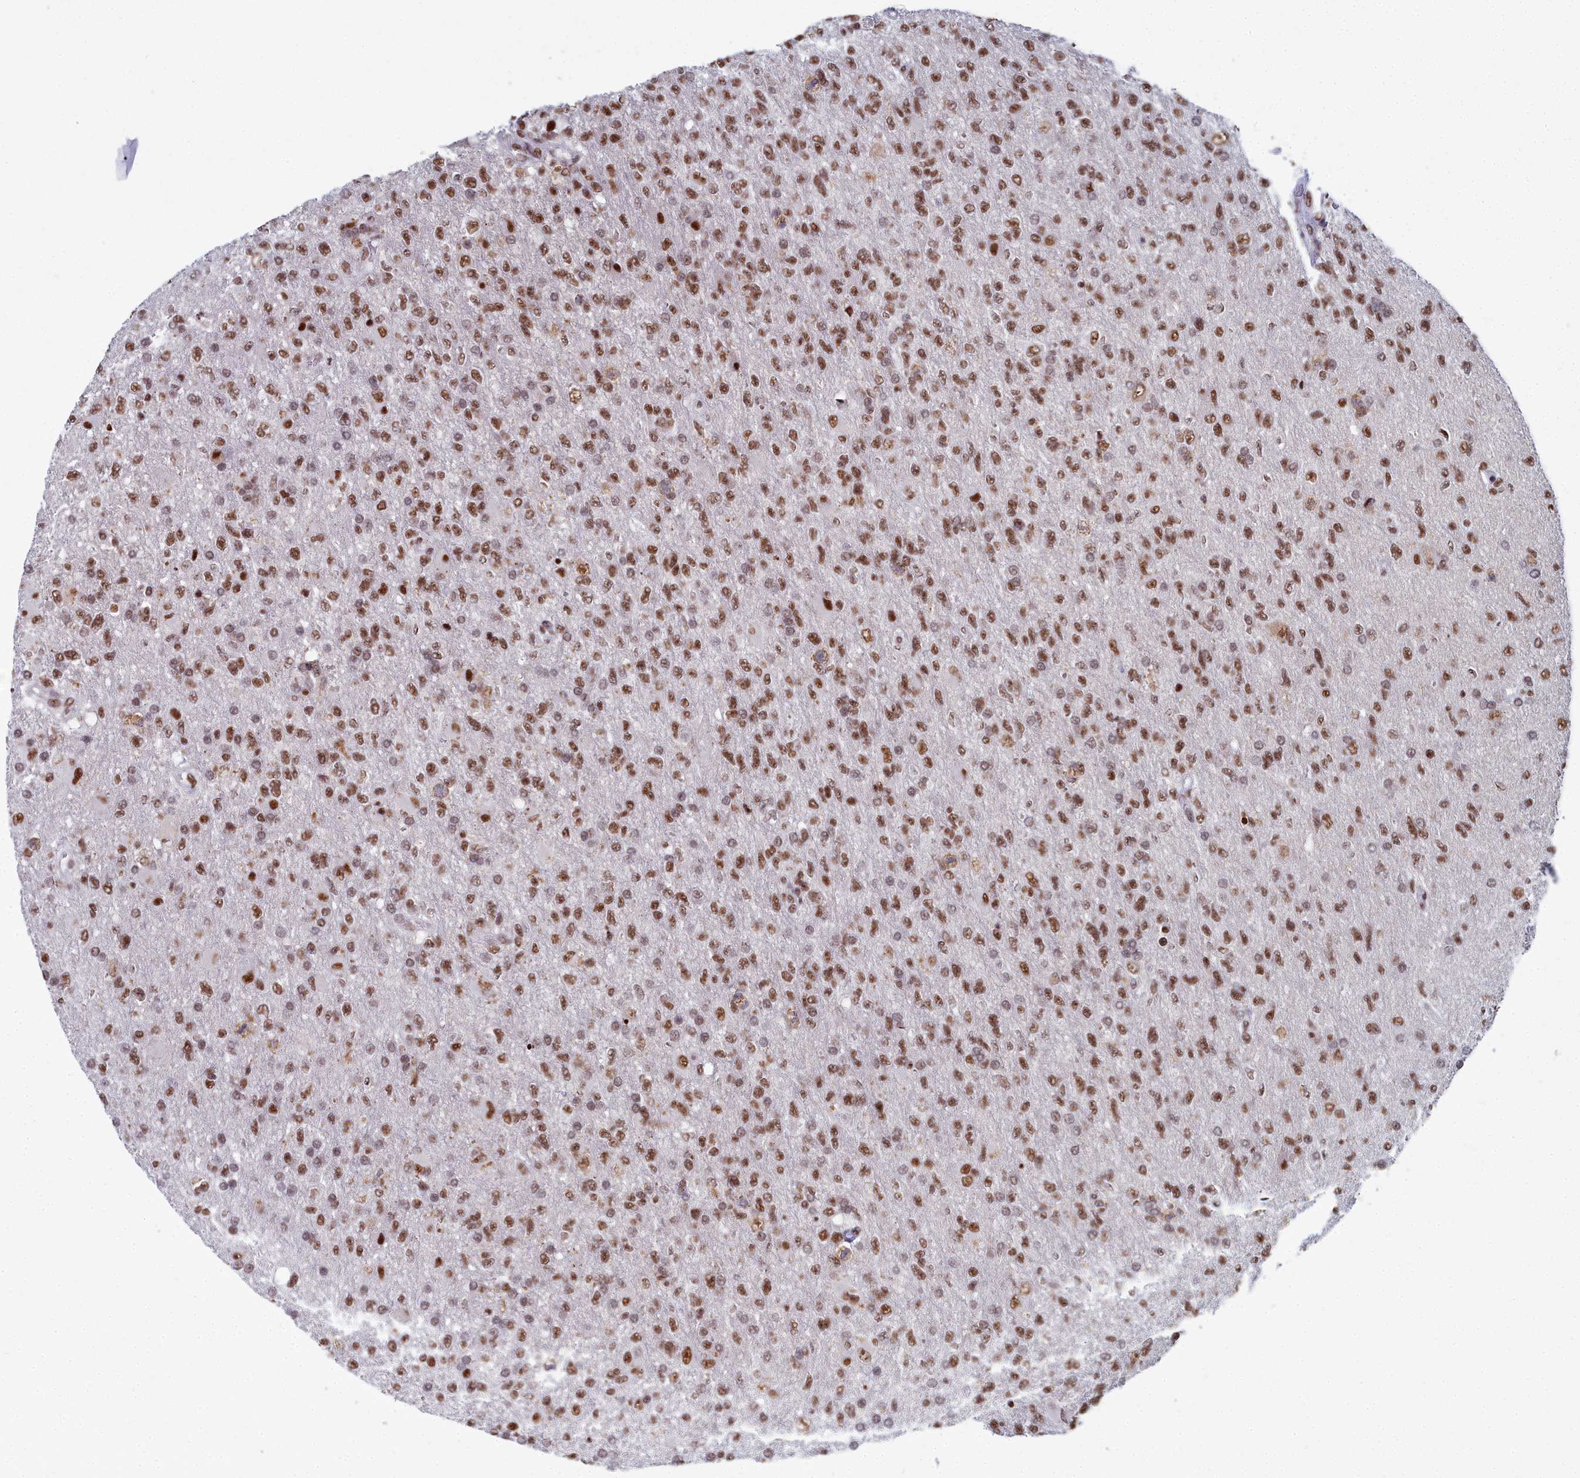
{"staining": {"intensity": "moderate", "quantity": ">75%", "location": "nuclear"}, "tissue": "glioma", "cell_type": "Tumor cells", "image_type": "cancer", "snomed": [{"axis": "morphology", "description": "Glioma, malignant, High grade"}, {"axis": "topography", "description": "Brain"}], "caption": "The histopathology image exhibits immunohistochemical staining of glioma. There is moderate nuclear positivity is present in about >75% of tumor cells.", "gene": "SF3B3", "patient": {"sex": "male", "age": 56}}